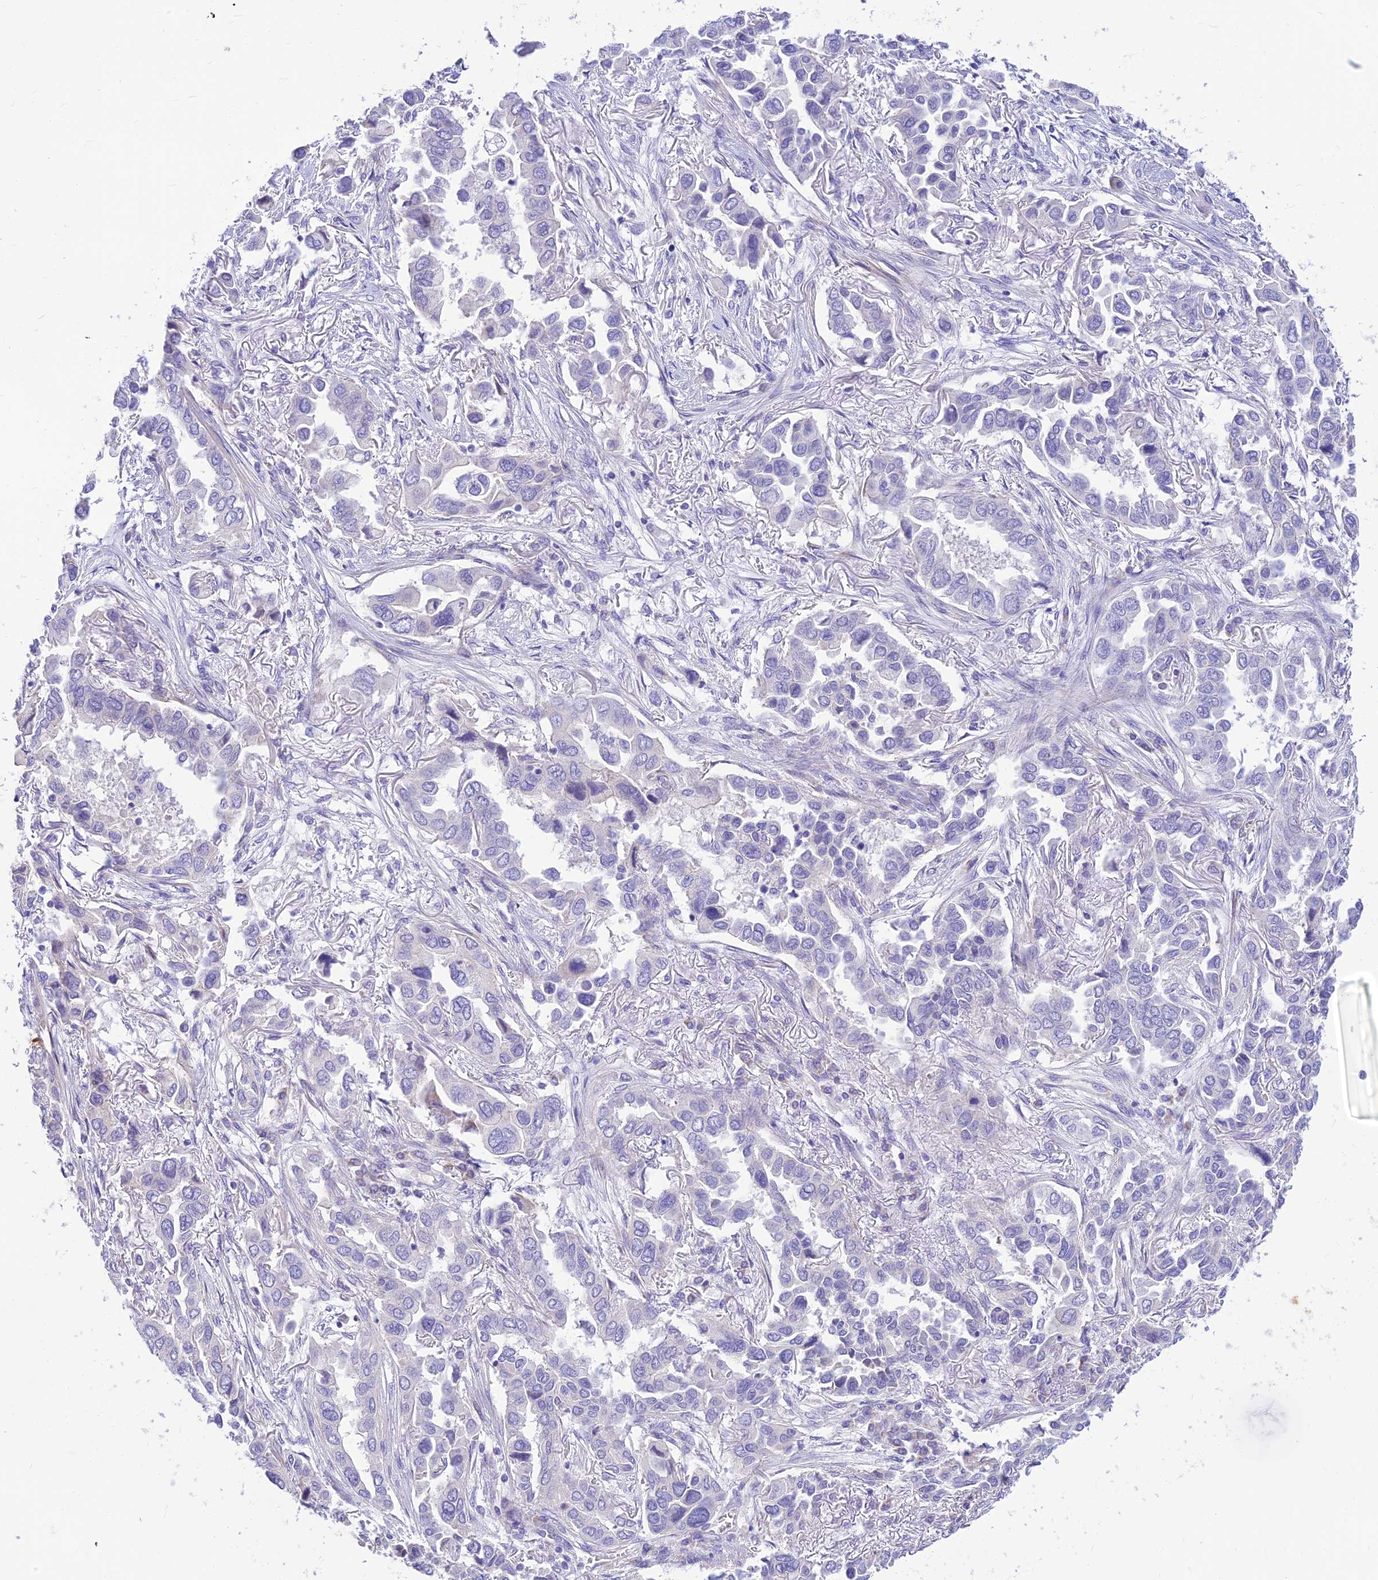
{"staining": {"intensity": "negative", "quantity": "none", "location": "none"}, "tissue": "lung cancer", "cell_type": "Tumor cells", "image_type": "cancer", "snomed": [{"axis": "morphology", "description": "Adenocarcinoma, NOS"}, {"axis": "topography", "description": "Lung"}], "caption": "This photomicrograph is of lung cancer (adenocarcinoma) stained with IHC to label a protein in brown with the nuclei are counter-stained blue. There is no staining in tumor cells.", "gene": "FAM186B", "patient": {"sex": "female", "age": 76}}